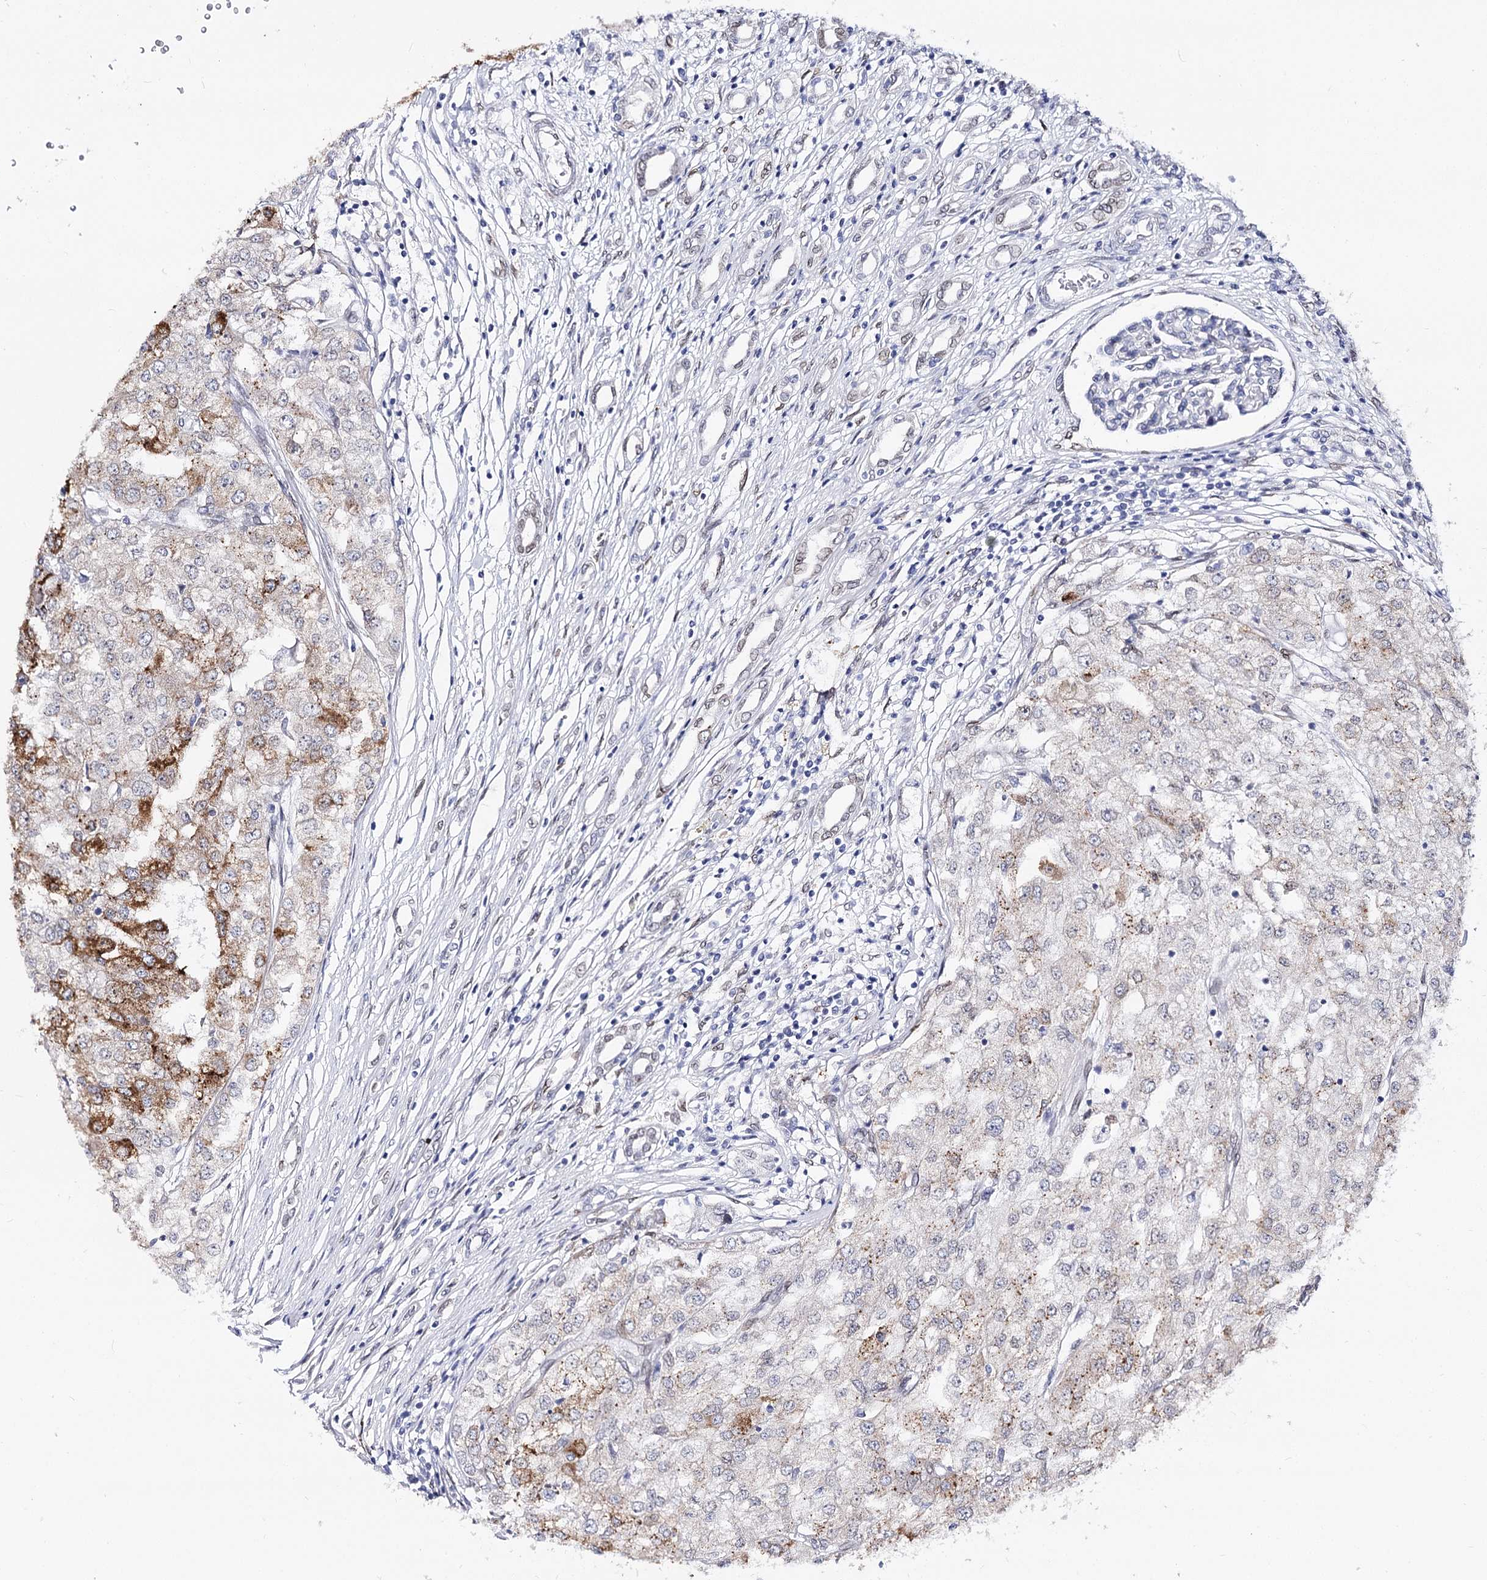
{"staining": {"intensity": "moderate", "quantity": "25%-75%", "location": "cytoplasmic/membranous"}, "tissue": "renal cancer", "cell_type": "Tumor cells", "image_type": "cancer", "snomed": [{"axis": "morphology", "description": "Adenocarcinoma, NOS"}, {"axis": "topography", "description": "Kidney"}], "caption": "Renal cancer (adenocarcinoma) stained with a protein marker demonstrates moderate staining in tumor cells.", "gene": "TMEM201", "patient": {"sex": "female", "age": 54}}